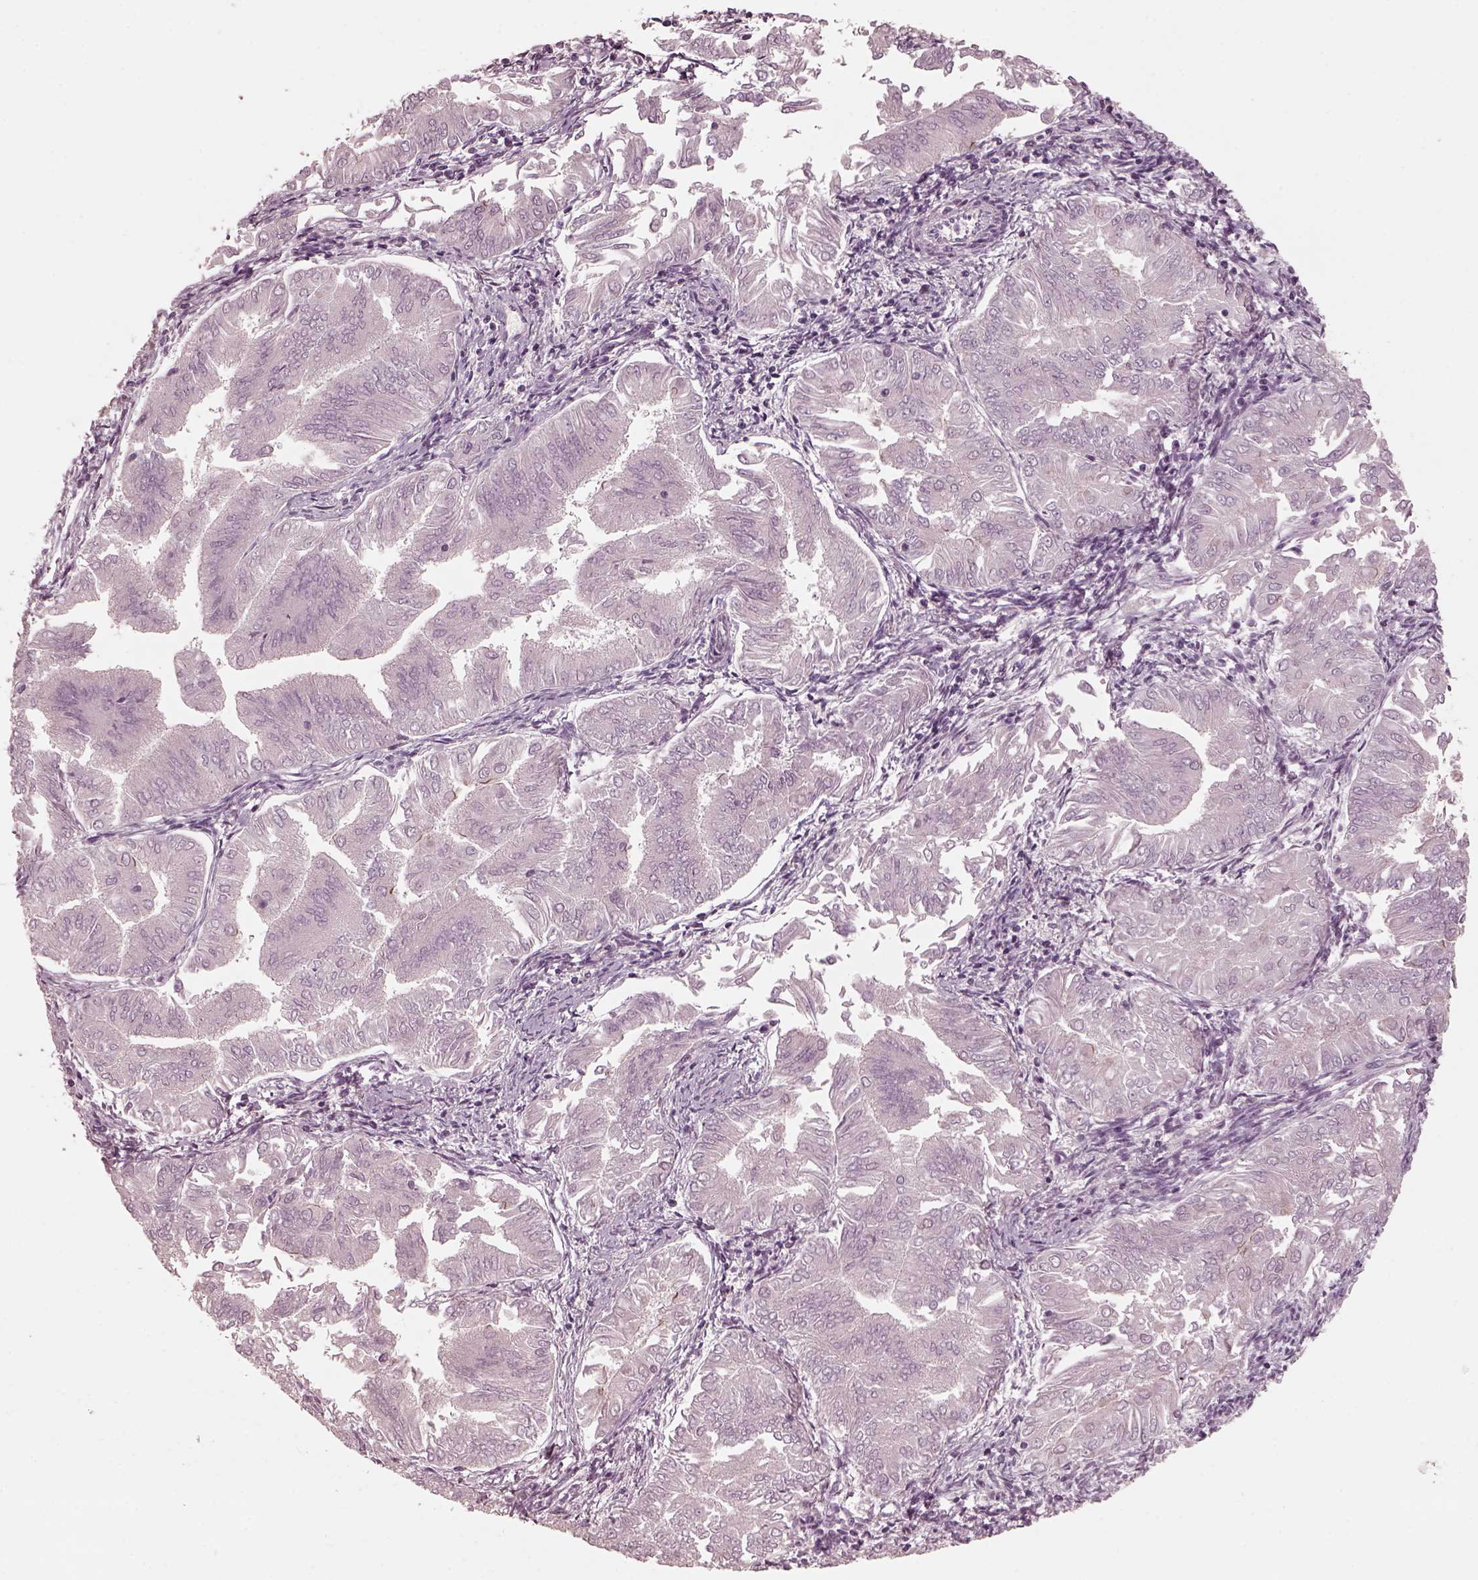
{"staining": {"intensity": "weak", "quantity": "<25%", "location": "cytoplasmic/membranous"}, "tissue": "endometrial cancer", "cell_type": "Tumor cells", "image_type": "cancer", "snomed": [{"axis": "morphology", "description": "Adenocarcinoma, NOS"}, {"axis": "topography", "description": "Endometrium"}], "caption": "Endometrial cancer (adenocarcinoma) was stained to show a protein in brown. There is no significant staining in tumor cells.", "gene": "SAXO1", "patient": {"sex": "female", "age": 53}}